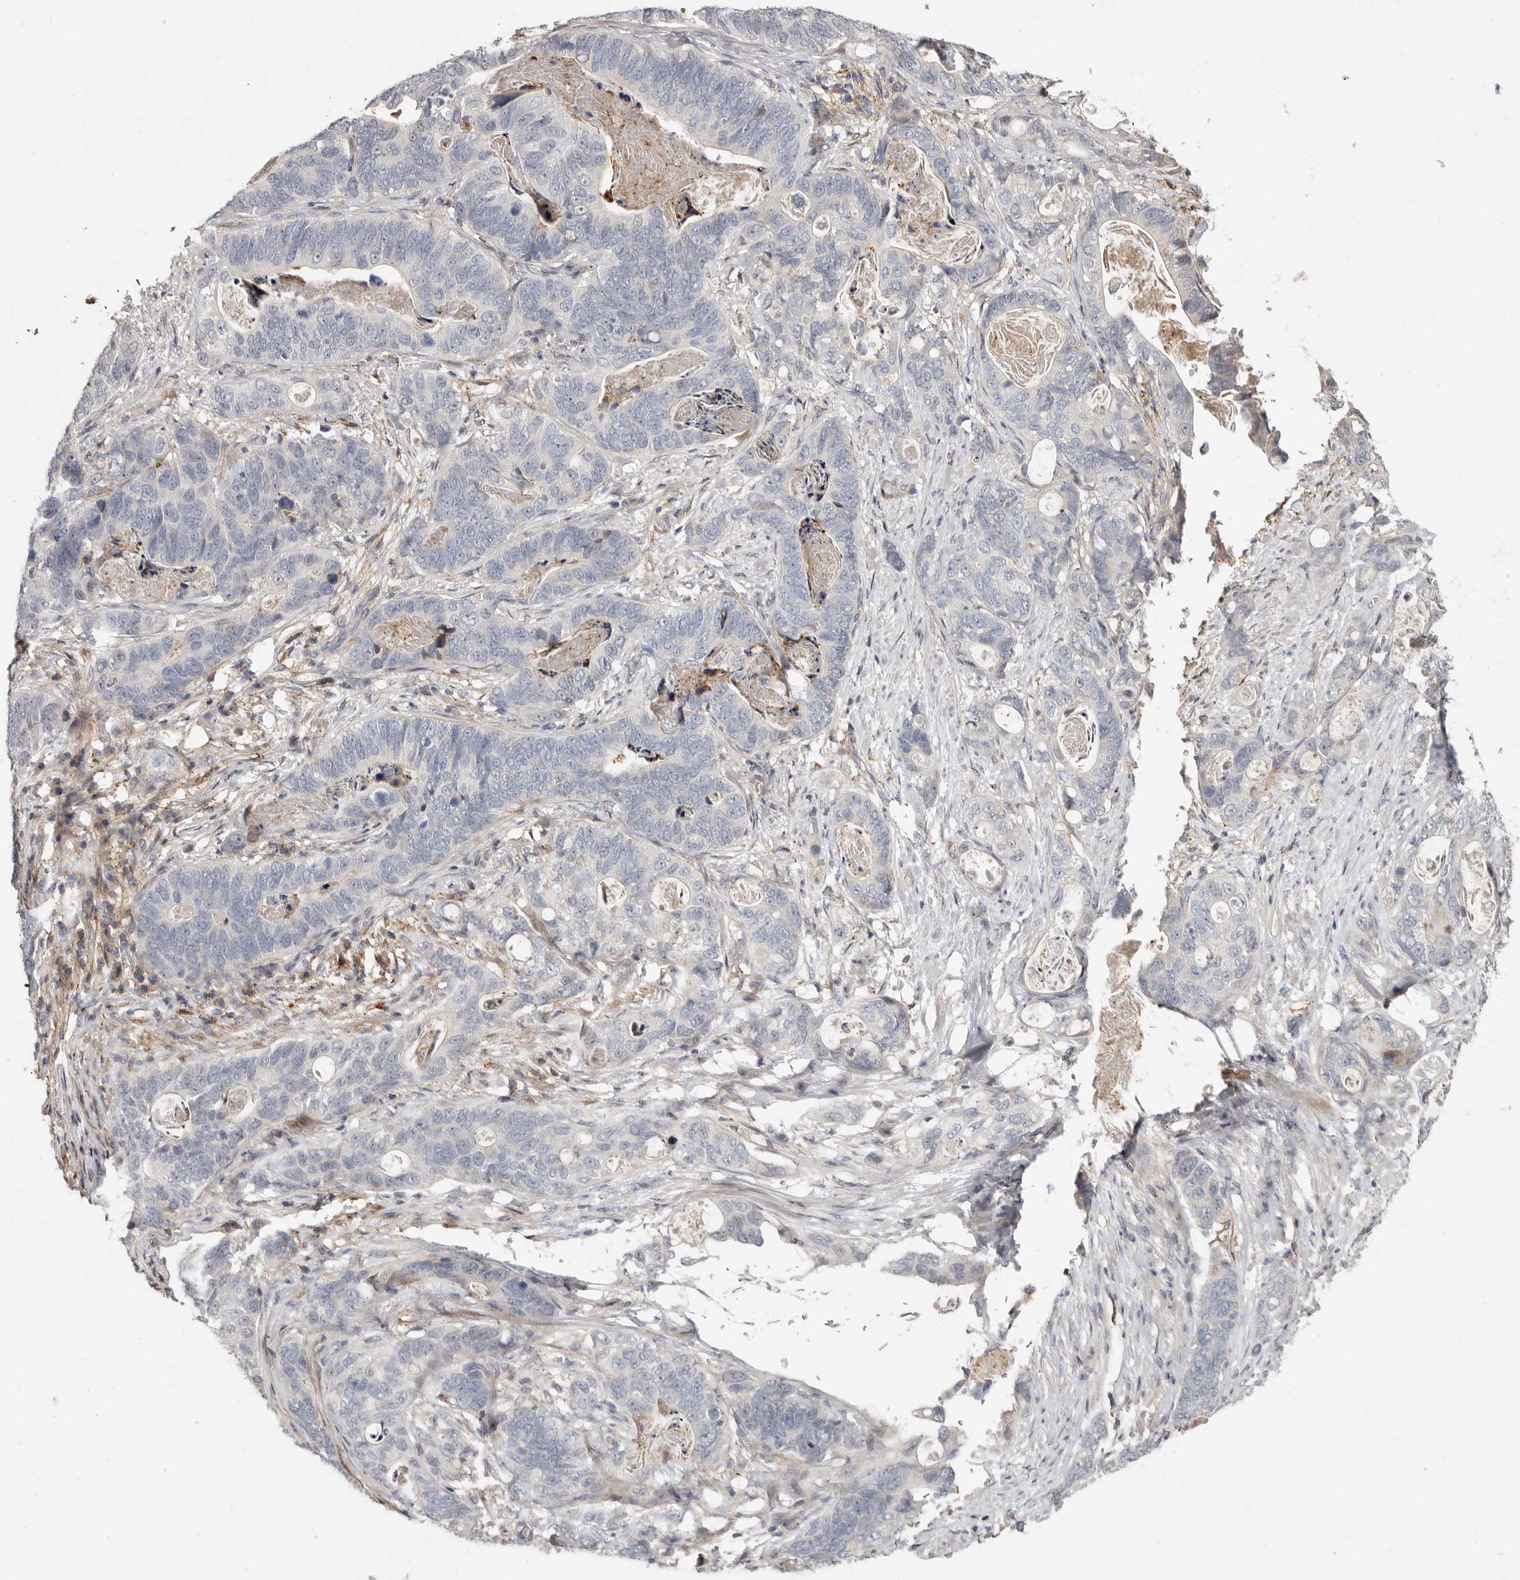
{"staining": {"intensity": "negative", "quantity": "none", "location": "none"}, "tissue": "stomach cancer", "cell_type": "Tumor cells", "image_type": "cancer", "snomed": [{"axis": "morphology", "description": "Normal tissue, NOS"}, {"axis": "morphology", "description": "Adenocarcinoma, NOS"}, {"axis": "topography", "description": "Stomach"}], "caption": "An image of human adenocarcinoma (stomach) is negative for staining in tumor cells.", "gene": "KIF26B", "patient": {"sex": "female", "age": 89}}